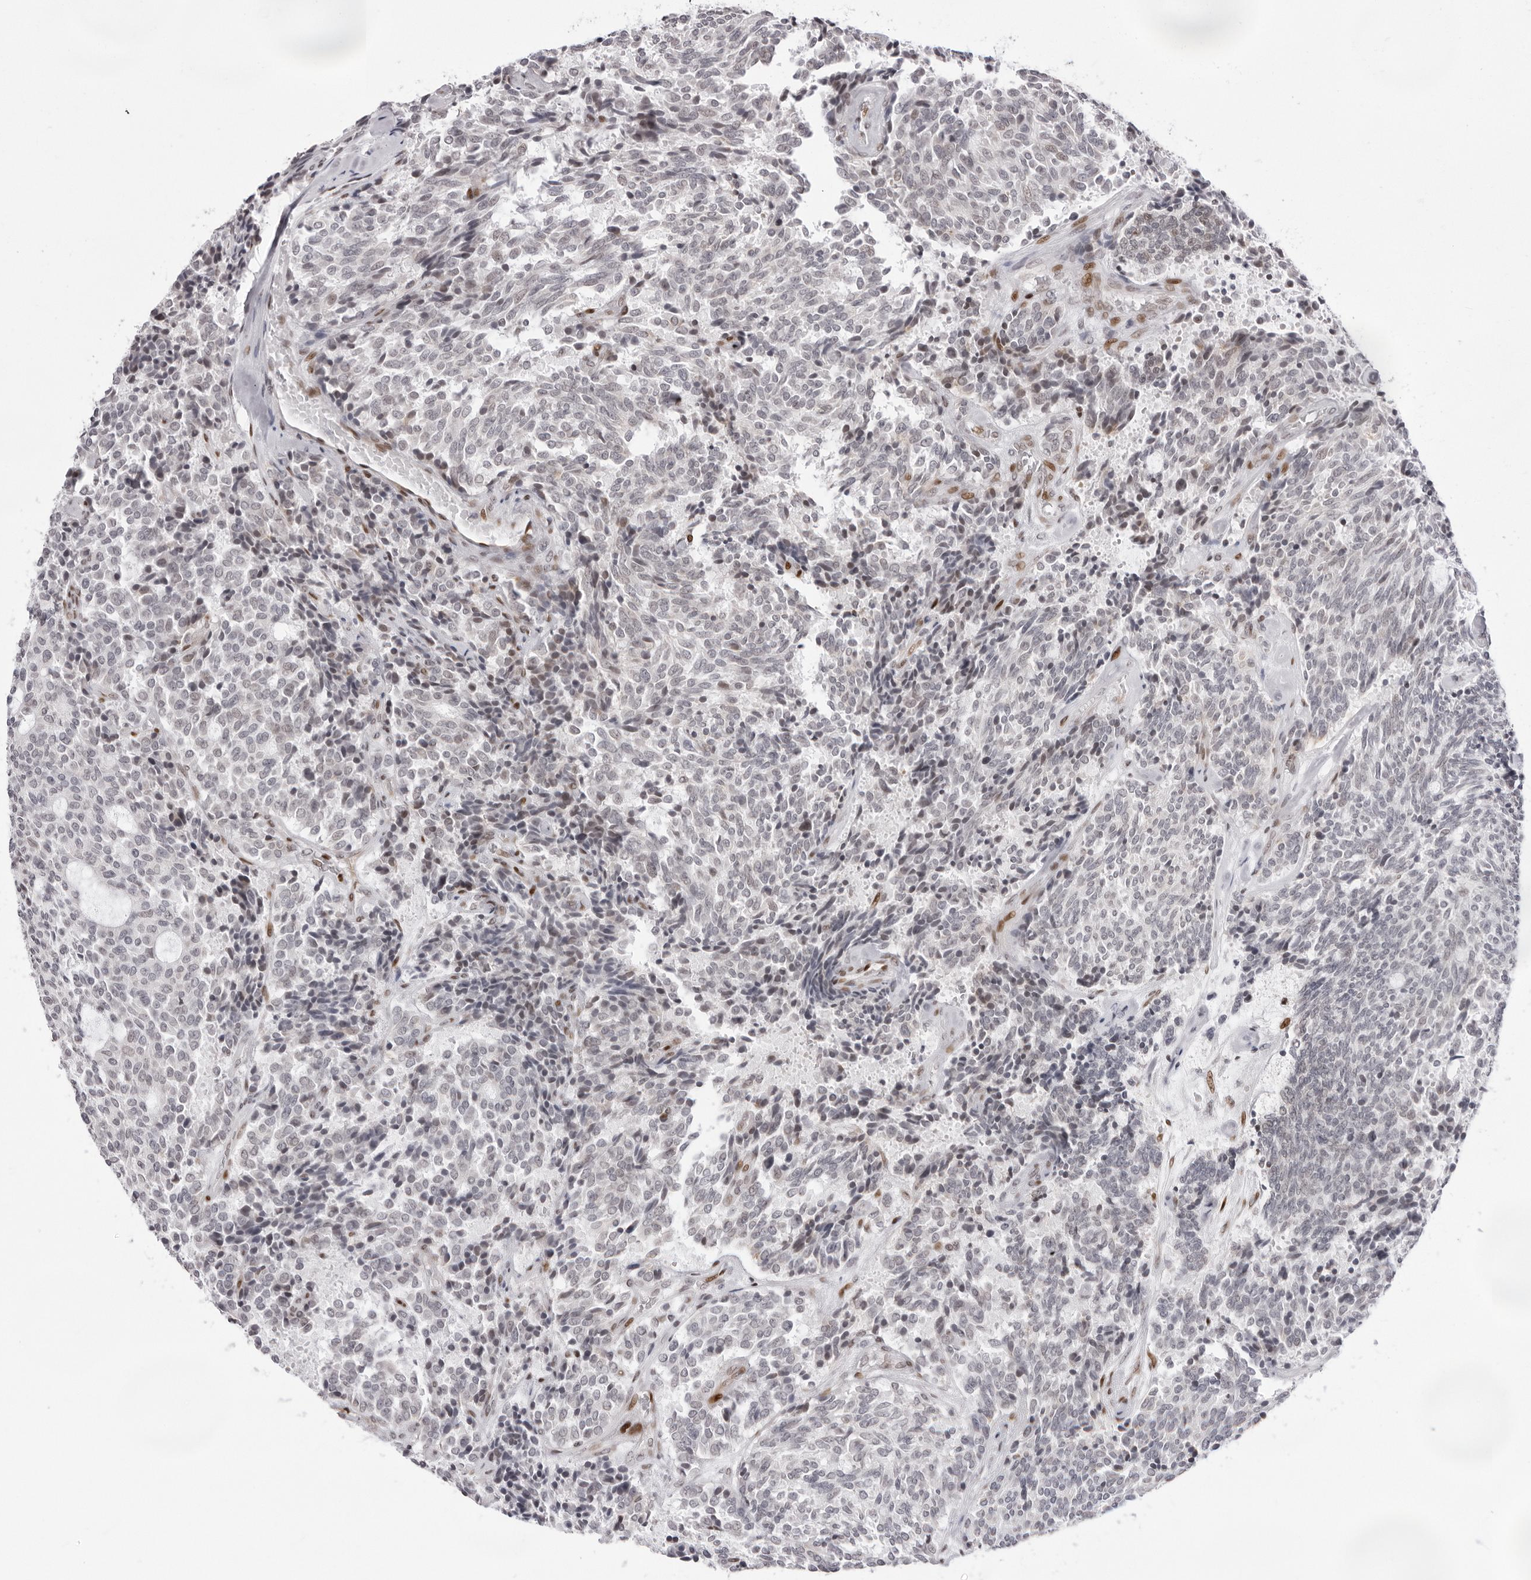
{"staining": {"intensity": "negative", "quantity": "none", "location": "none"}, "tissue": "carcinoid", "cell_type": "Tumor cells", "image_type": "cancer", "snomed": [{"axis": "morphology", "description": "Carcinoid, malignant, NOS"}, {"axis": "topography", "description": "Pancreas"}], "caption": "A photomicrograph of carcinoid stained for a protein displays no brown staining in tumor cells.", "gene": "NTPCR", "patient": {"sex": "female", "age": 54}}